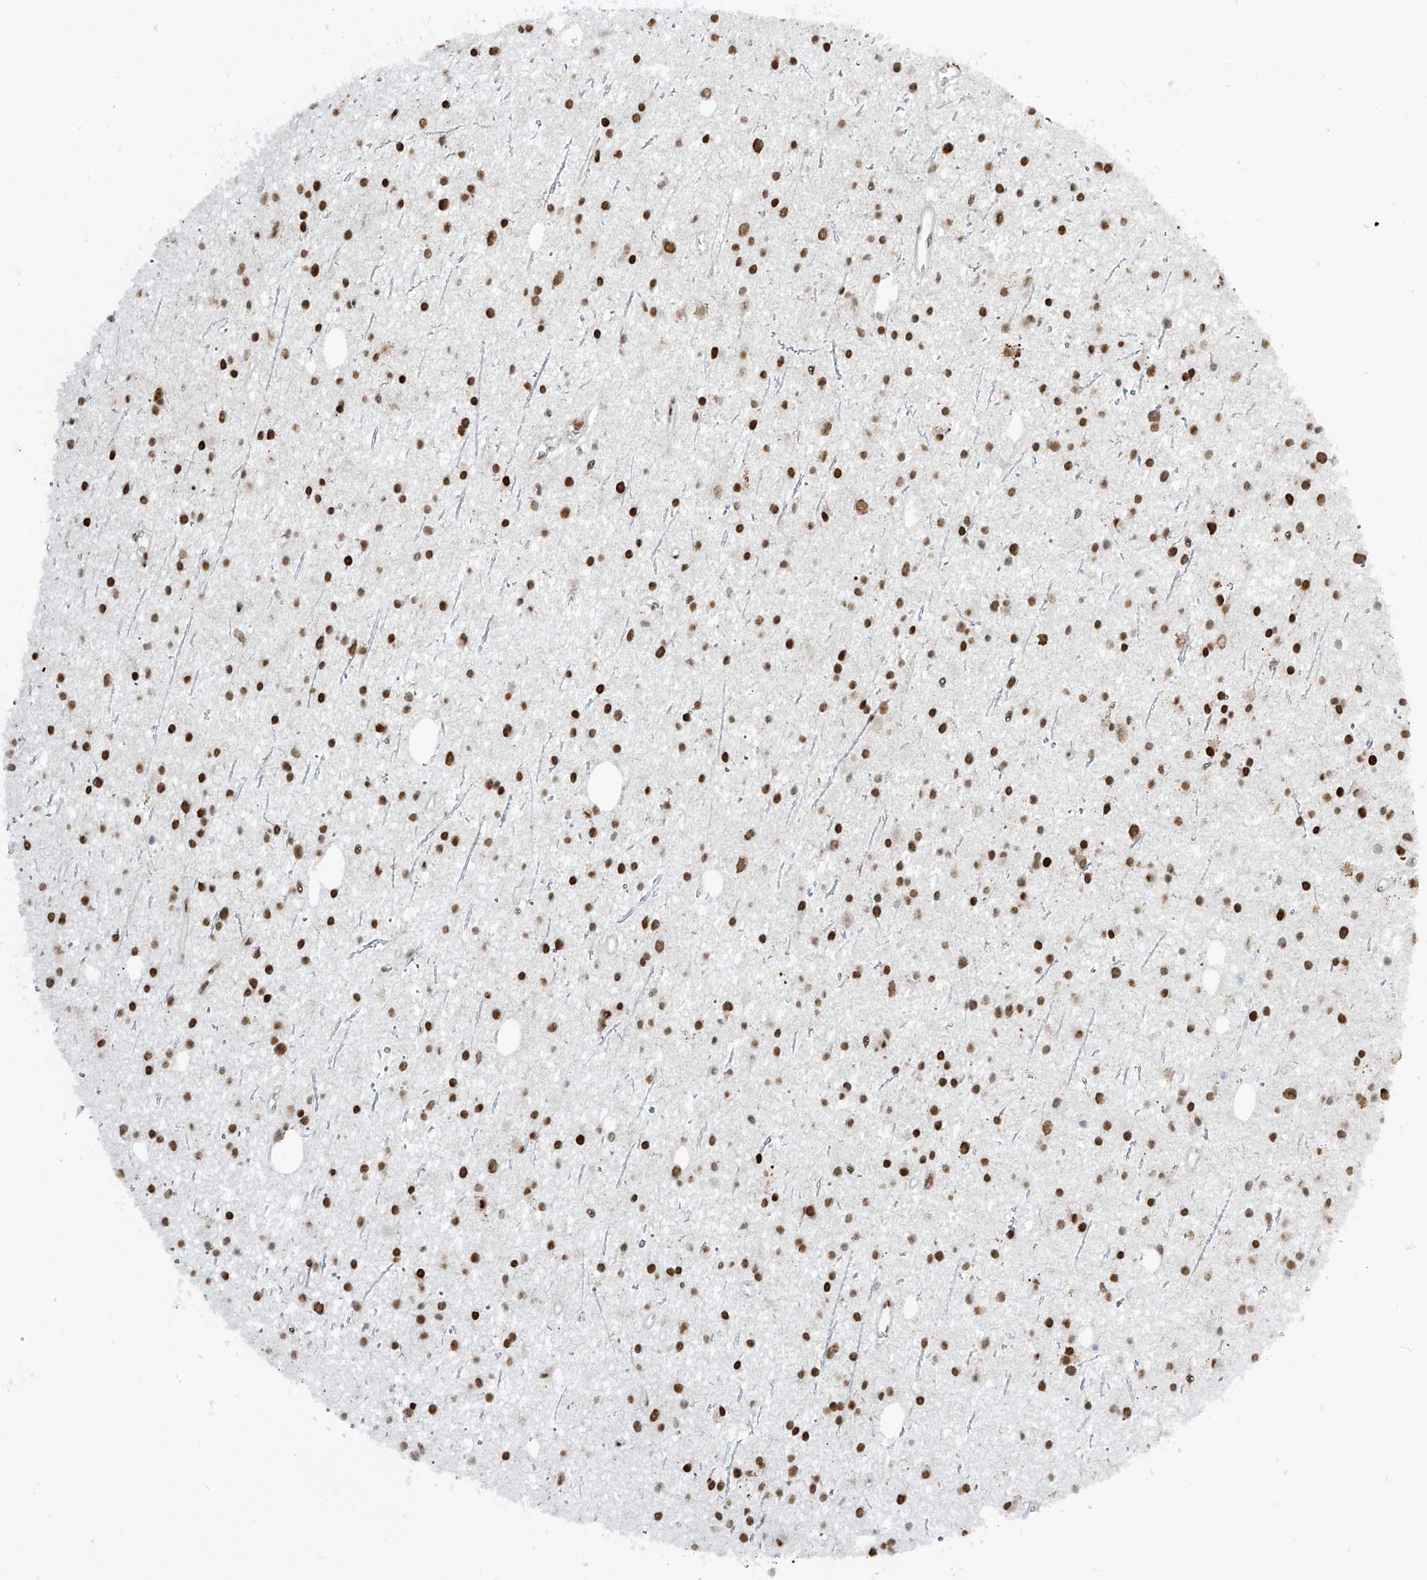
{"staining": {"intensity": "strong", "quantity": ">75%", "location": "nuclear"}, "tissue": "glioma", "cell_type": "Tumor cells", "image_type": "cancer", "snomed": [{"axis": "morphology", "description": "Glioma, malignant, Low grade"}, {"axis": "topography", "description": "Cerebral cortex"}], "caption": "Human low-grade glioma (malignant) stained with a brown dye displays strong nuclear positive expression in approximately >75% of tumor cells.", "gene": "PM20D2", "patient": {"sex": "female", "age": 39}}